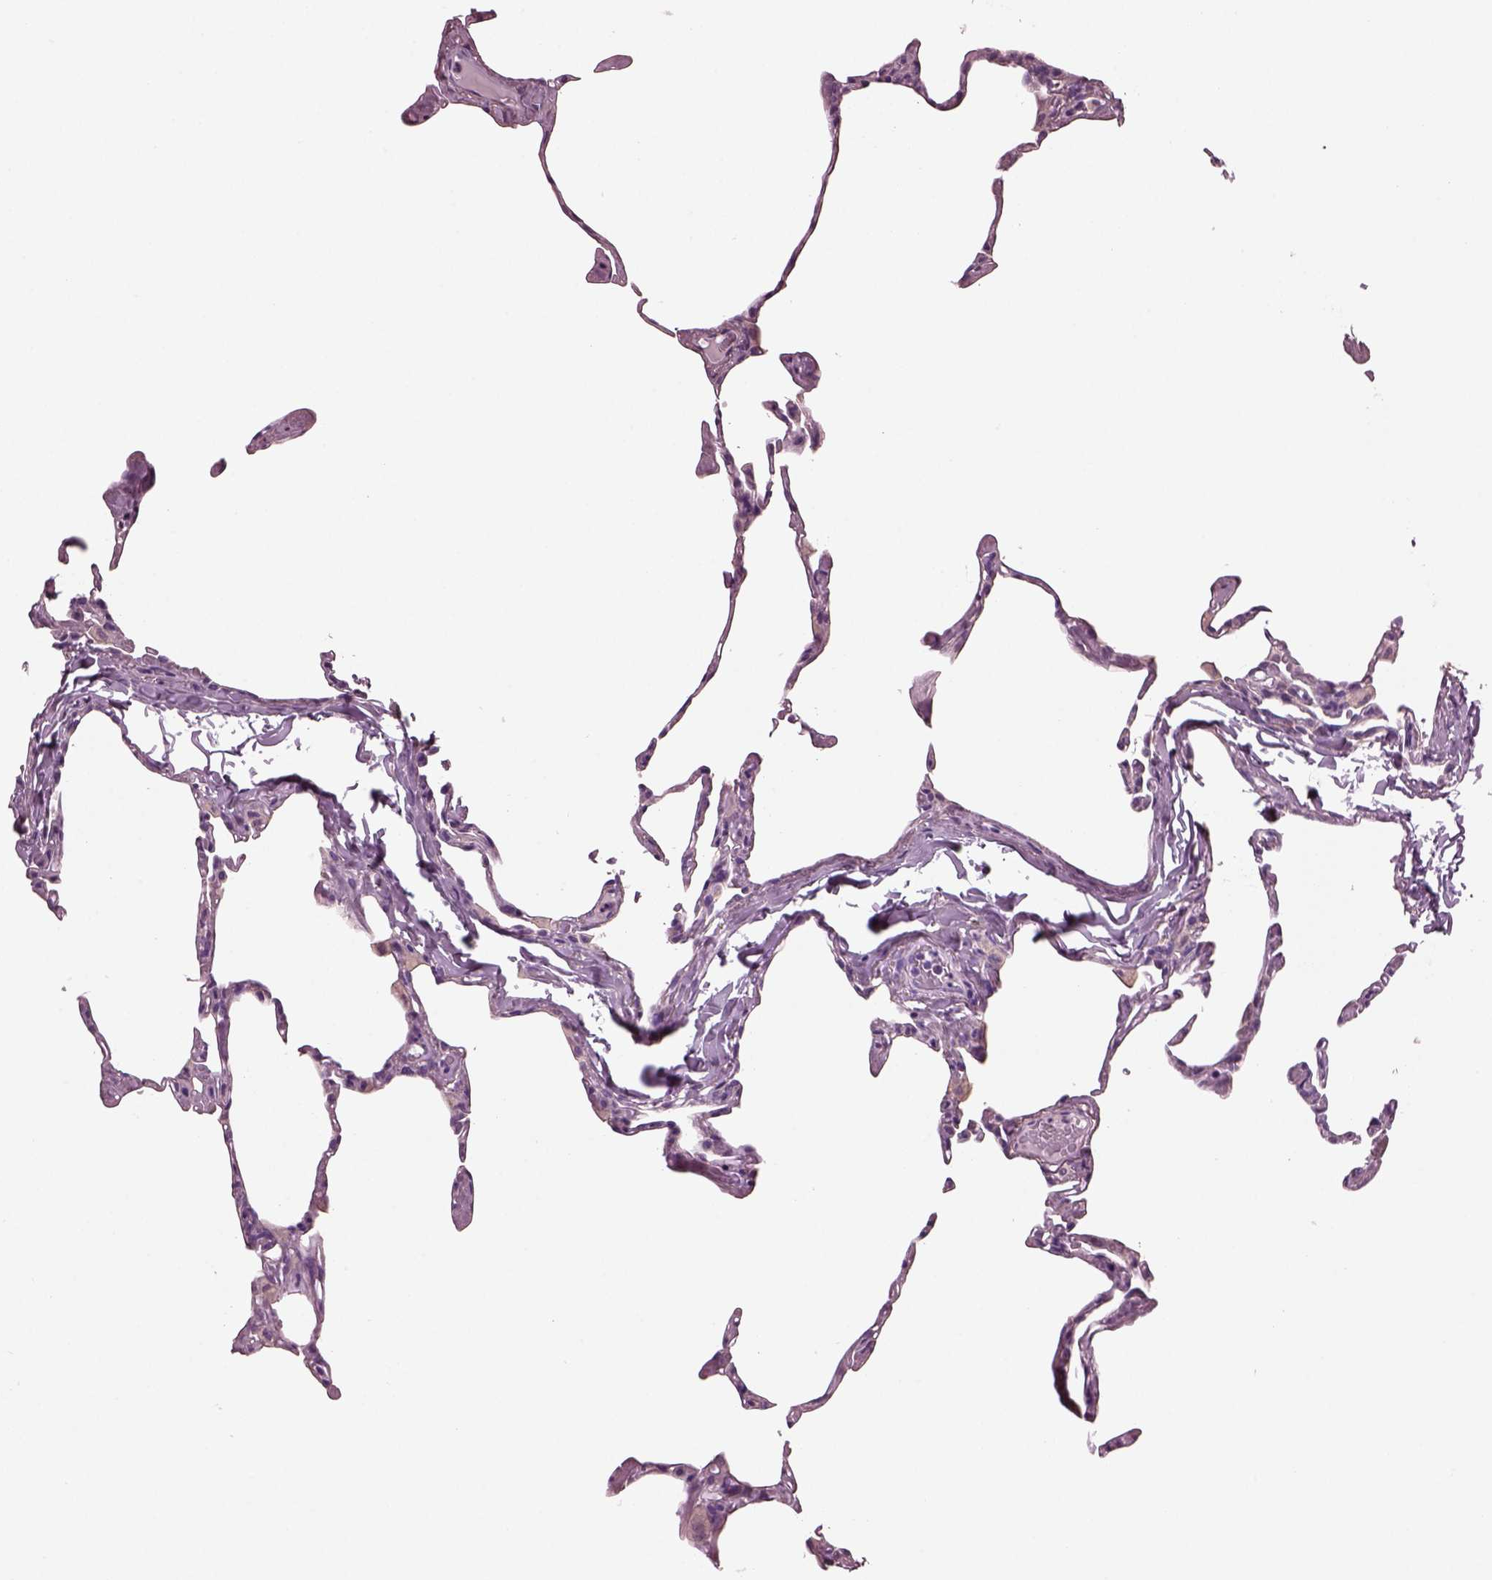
{"staining": {"intensity": "negative", "quantity": "none", "location": "none"}, "tissue": "lung", "cell_type": "Alveolar cells", "image_type": "normal", "snomed": [{"axis": "morphology", "description": "Normal tissue, NOS"}, {"axis": "topography", "description": "Lung"}], "caption": "Immunohistochemical staining of benign human lung reveals no significant staining in alveolar cells.", "gene": "SHTN1", "patient": {"sex": "male", "age": 65}}